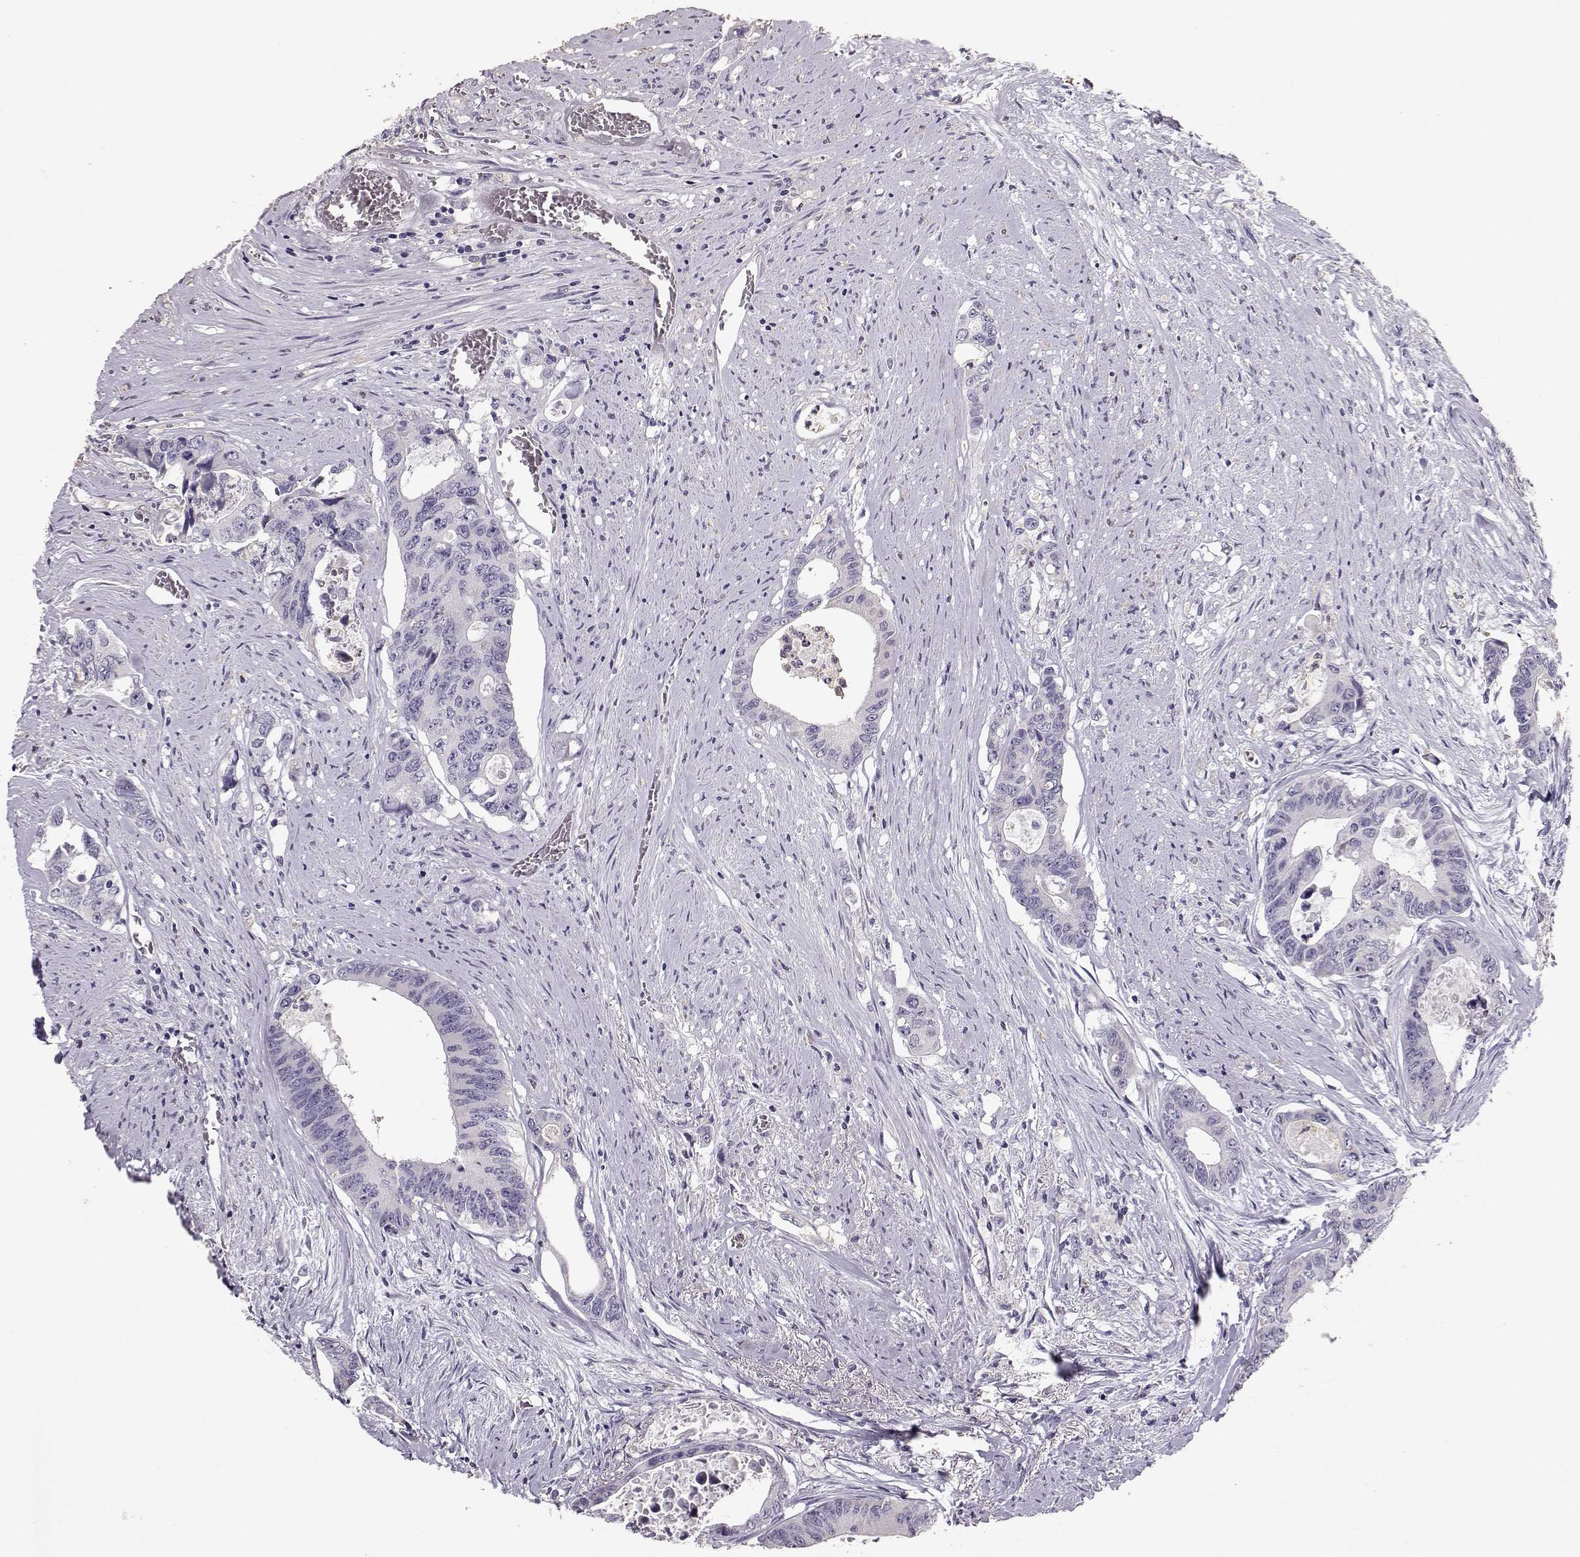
{"staining": {"intensity": "negative", "quantity": "none", "location": "none"}, "tissue": "colorectal cancer", "cell_type": "Tumor cells", "image_type": "cancer", "snomed": [{"axis": "morphology", "description": "Adenocarcinoma, NOS"}, {"axis": "topography", "description": "Rectum"}], "caption": "Tumor cells show no significant protein expression in colorectal cancer.", "gene": "POU1F1", "patient": {"sex": "male", "age": 59}}